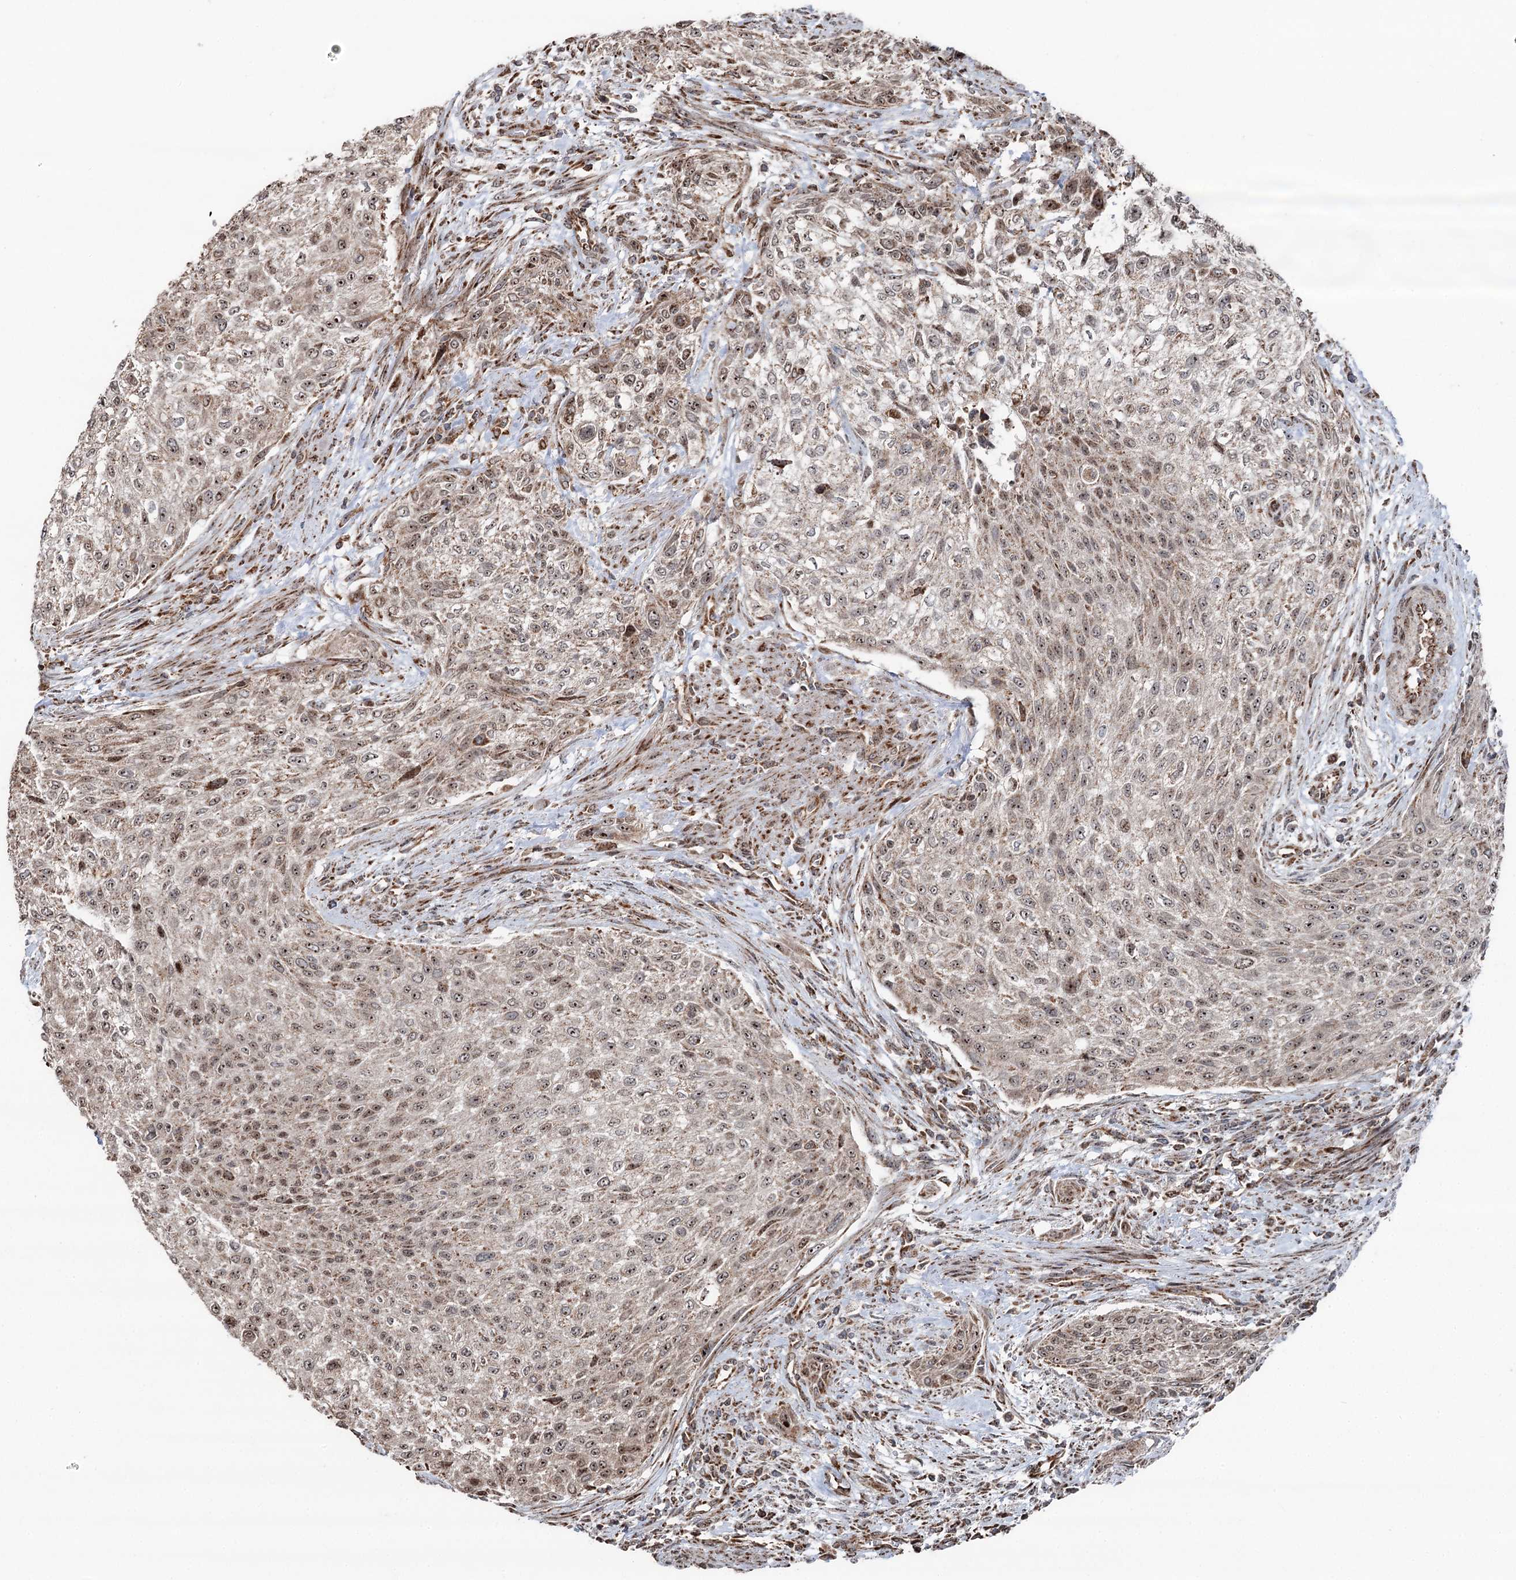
{"staining": {"intensity": "weak", "quantity": ">75%", "location": "cytoplasmic/membranous,nuclear"}, "tissue": "urothelial cancer", "cell_type": "Tumor cells", "image_type": "cancer", "snomed": [{"axis": "morphology", "description": "Urothelial carcinoma, High grade"}, {"axis": "topography", "description": "Urinary bladder"}], "caption": "Immunohistochemical staining of urothelial cancer shows low levels of weak cytoplasmic/membranous and nuclear protein expression in about >75% of tumor cells.", "gene": "STEEP1", "patient": {"sex": "male", "age": 35}}